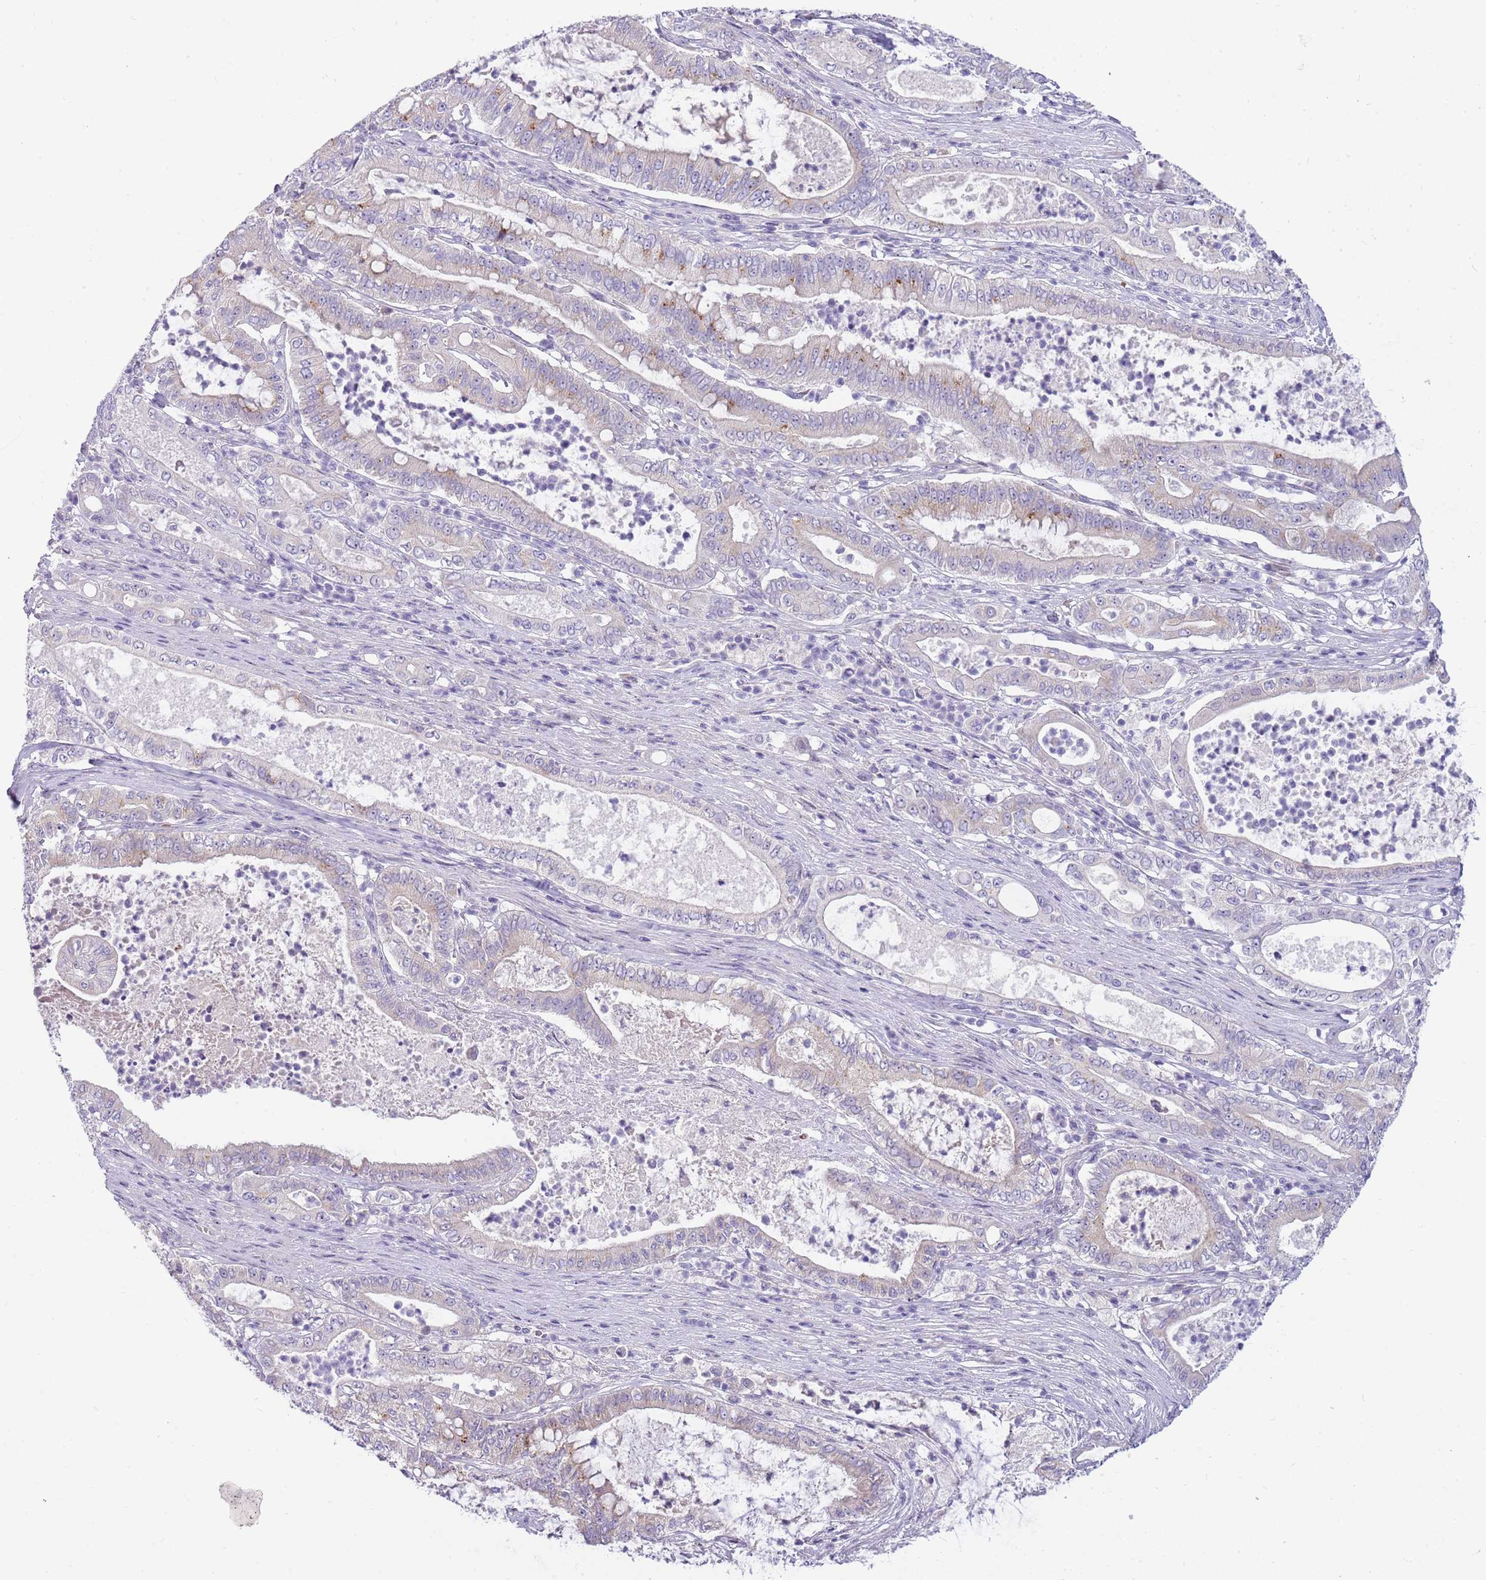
{"staining": {"intensity": "weak", "quantity": "25%-75%", "location": "cytoplasmic/membranous"}, "tissue": "pancreatic cancer", "cell_type": "Tumor cells", "image_type": "cancer", "snomed": [{"axis": "morphology", "description": "Adenocarcinoma, NOS"}, {"axis": "topography", "description": "Pancreas"}], "caption": "Tumor cells exhibit weak cytoplasmic/membranous expression in about 25%-75% of cells in pancreatic adenocarcinoma.", "gene": "DNAJA3", "patient": {"sex": "male", "age": 71}}